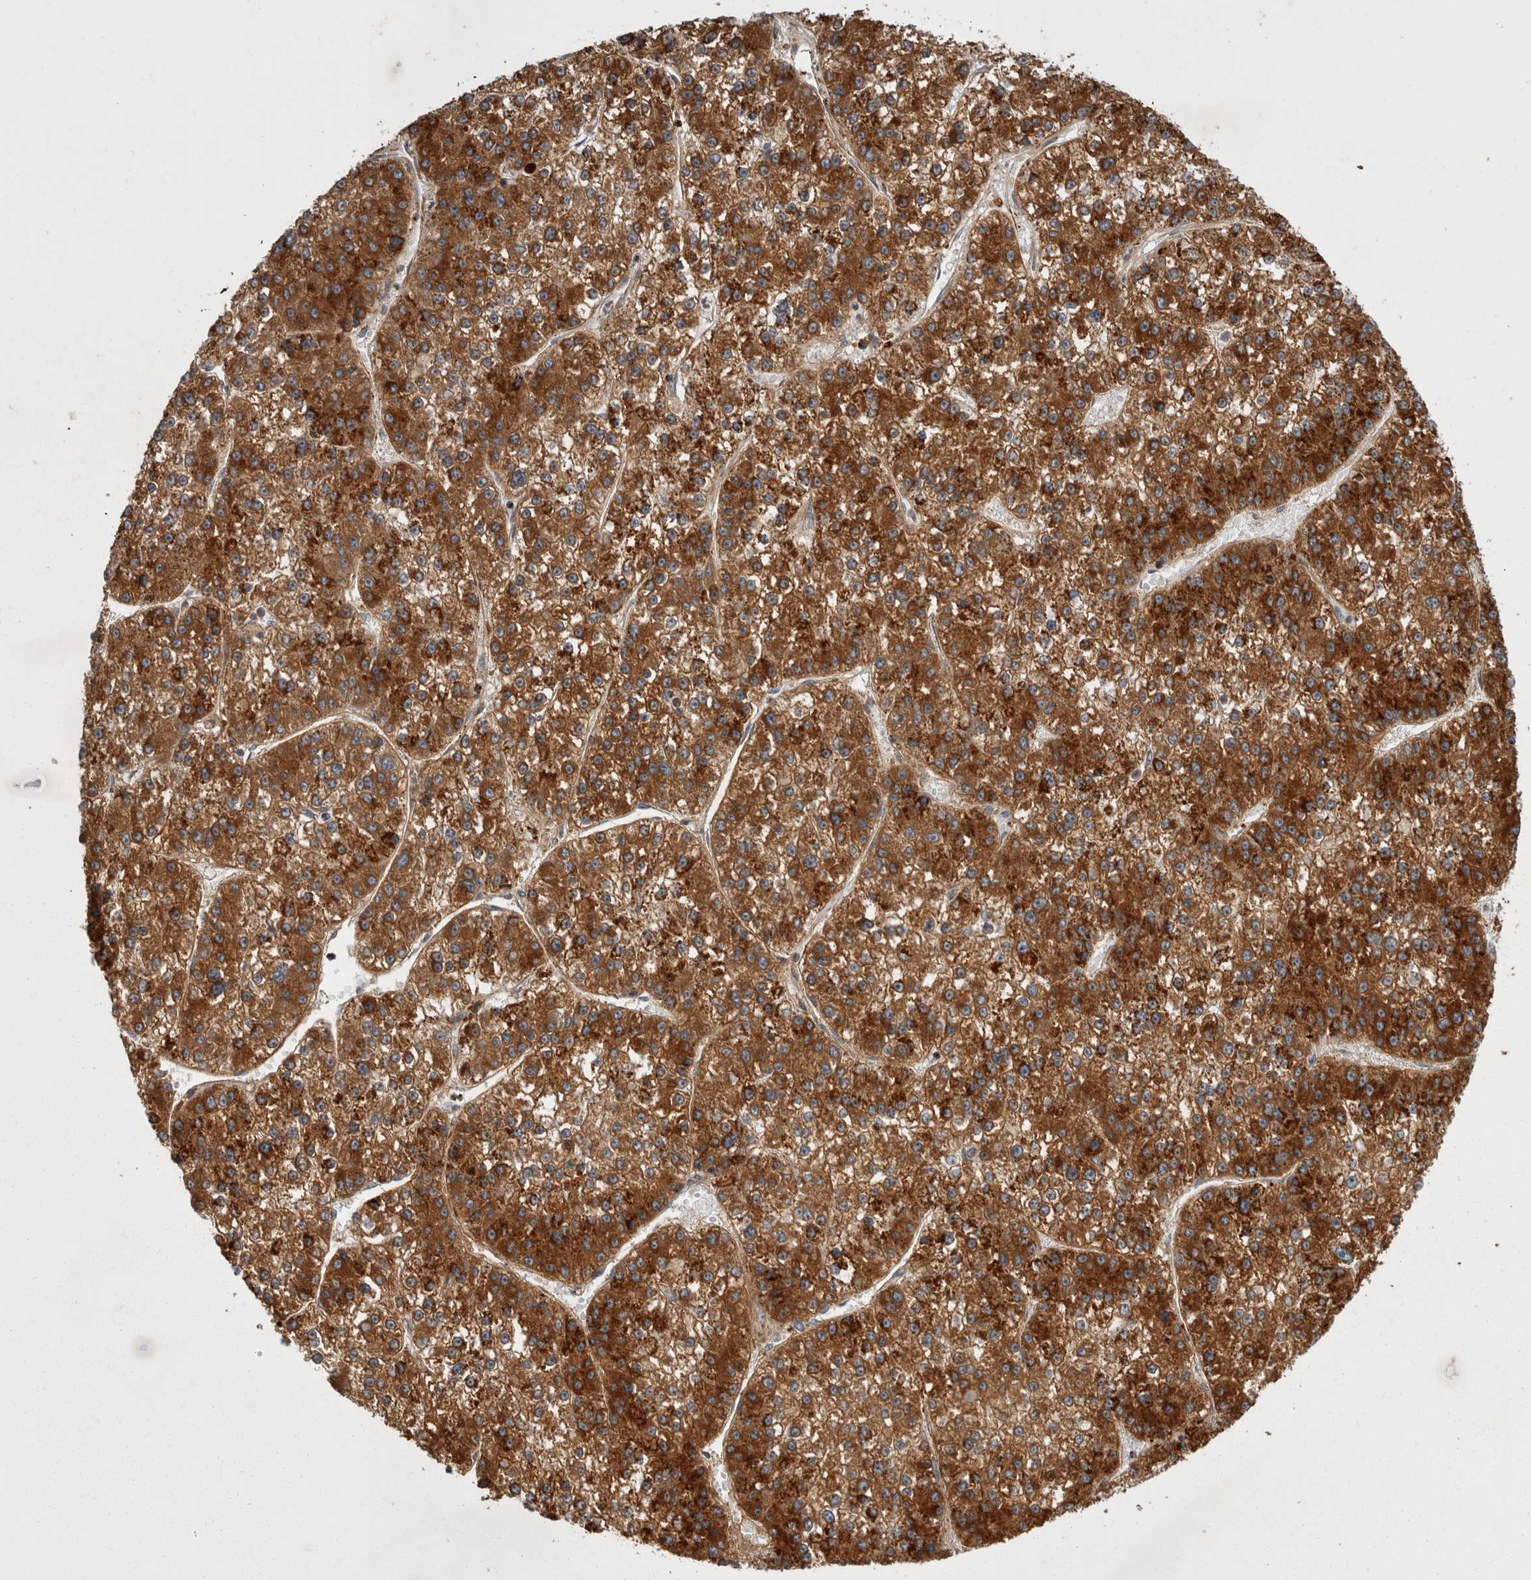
{"staining": {"intensity": "strong", "quantity": ">75%", "location": "cytoplasmic/membranous"}, "tissue": "liver cancer", "cell_type": "Tumor cells", "image_type": "cancer", "snomed": [{"axis": "morphology", "description": "Carcinoma, Hepatocellular, NOS"}, {"axis": "topography", "description": "Liver"}], "caption": "The immunohistochemical stain highlights strong cytoplasmic/membranous staining in tumor cells of liver cancer tissue.", "gene": "TSPOAP1", "patient": {"sex": "female", "age": 73}}